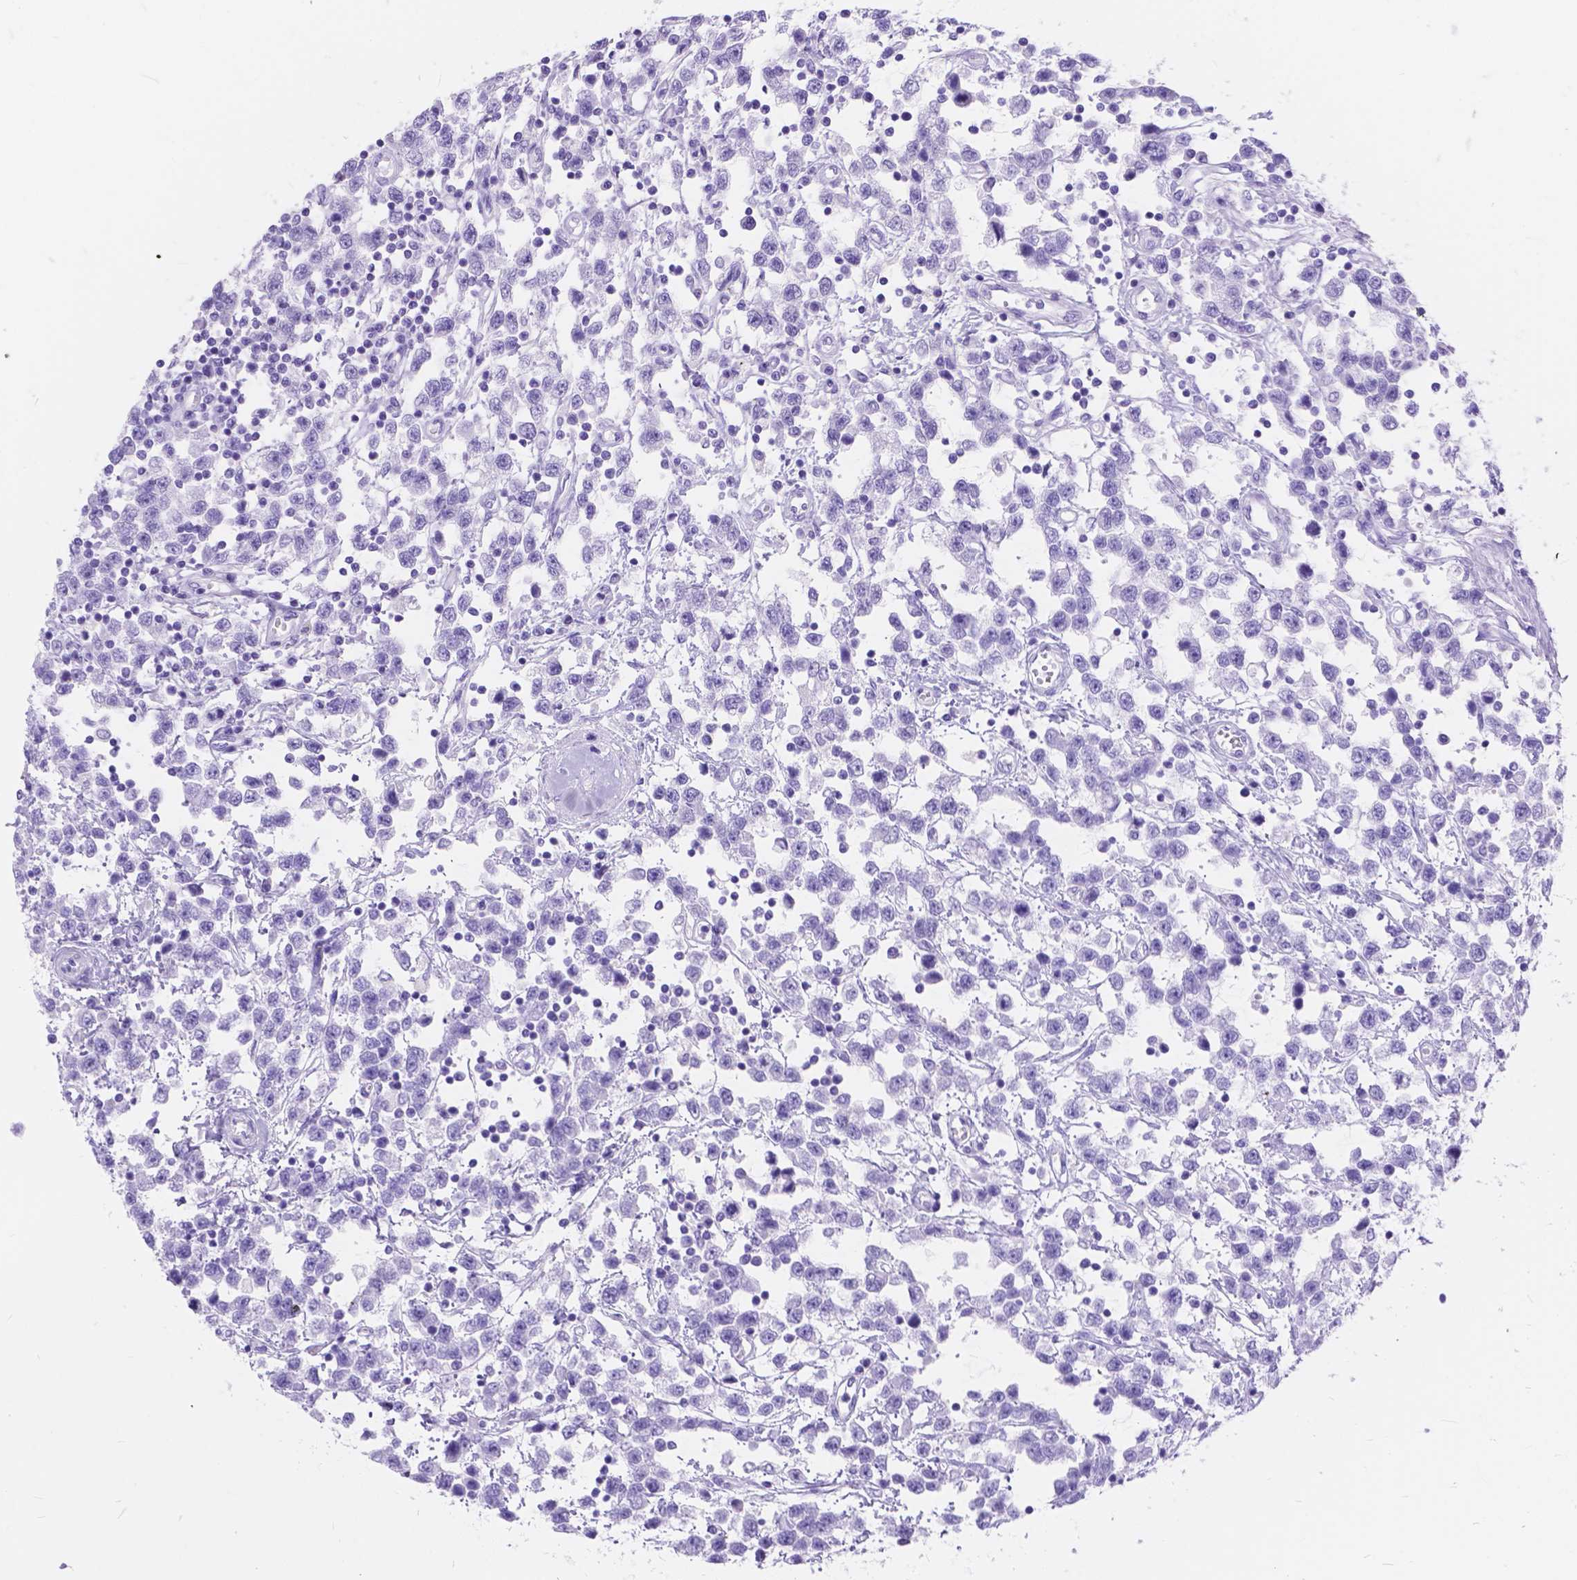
{"staining": {"intensity": "negative", "quantity": "none", "location": "none"}, "tissue": "testis cancer", "cell_type": "Tumor cells", "image_type": "cancer", "snomed": [{"axis": "morphology", "description": "Seminoma, NOS"}, {"axis": "topography", "description": "Testis"}], "caption": "Testis cancer was stained to show a protein in brown. There is no significant positivity in tumor cells.", "gene": "FOXL2", "patient": {"sex": "male", "age": 34}}